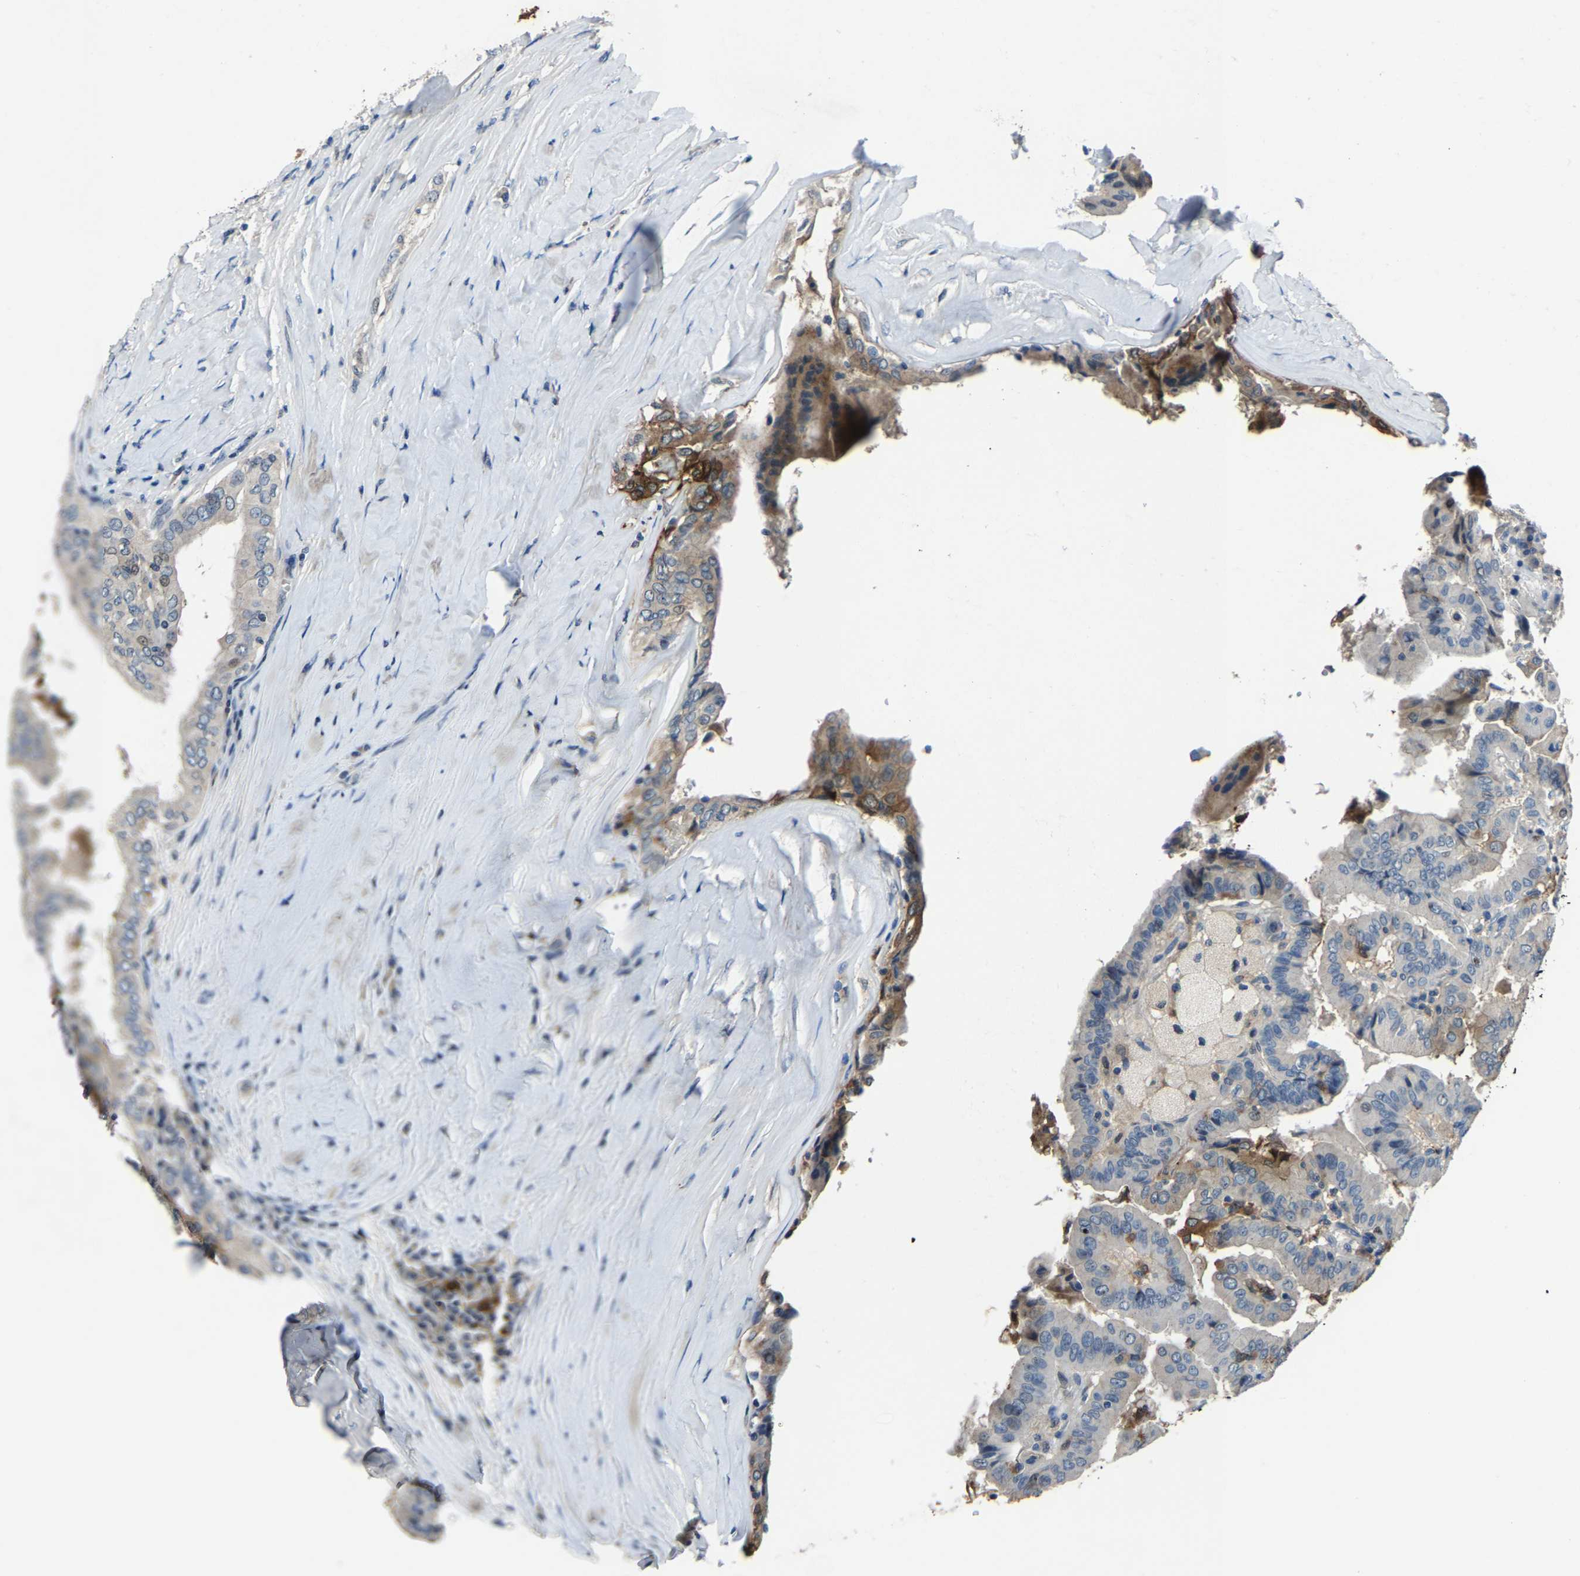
{"staining": {"intensity": "moderate", "quantity": "<25%", "location": "cytoplasmic/membranous"}, "tissue": "thyroid cancer", "cell_type": "Tumor cells", "image_type": "cancer", "snomed": [{"axis": "morphology", "description": "Papillary adenocarcinoma, NOS"}, {"axis": "topography", "description": "Thyroid gland"}], "caption": "Immunohistochemistry (IHC) photomicrograph of neoplastic tissue: human thyroid cancer (papillary adenocarcinoma) stained using IHC reveals low levels of moderate protein expression localized specifically in the cytoplasmic/membranous of tumor cells, appearing as a cytoplasmic/membranous brown color.", "gene": "PCNX2", "patient": {"sex": "male", "age": 33}}